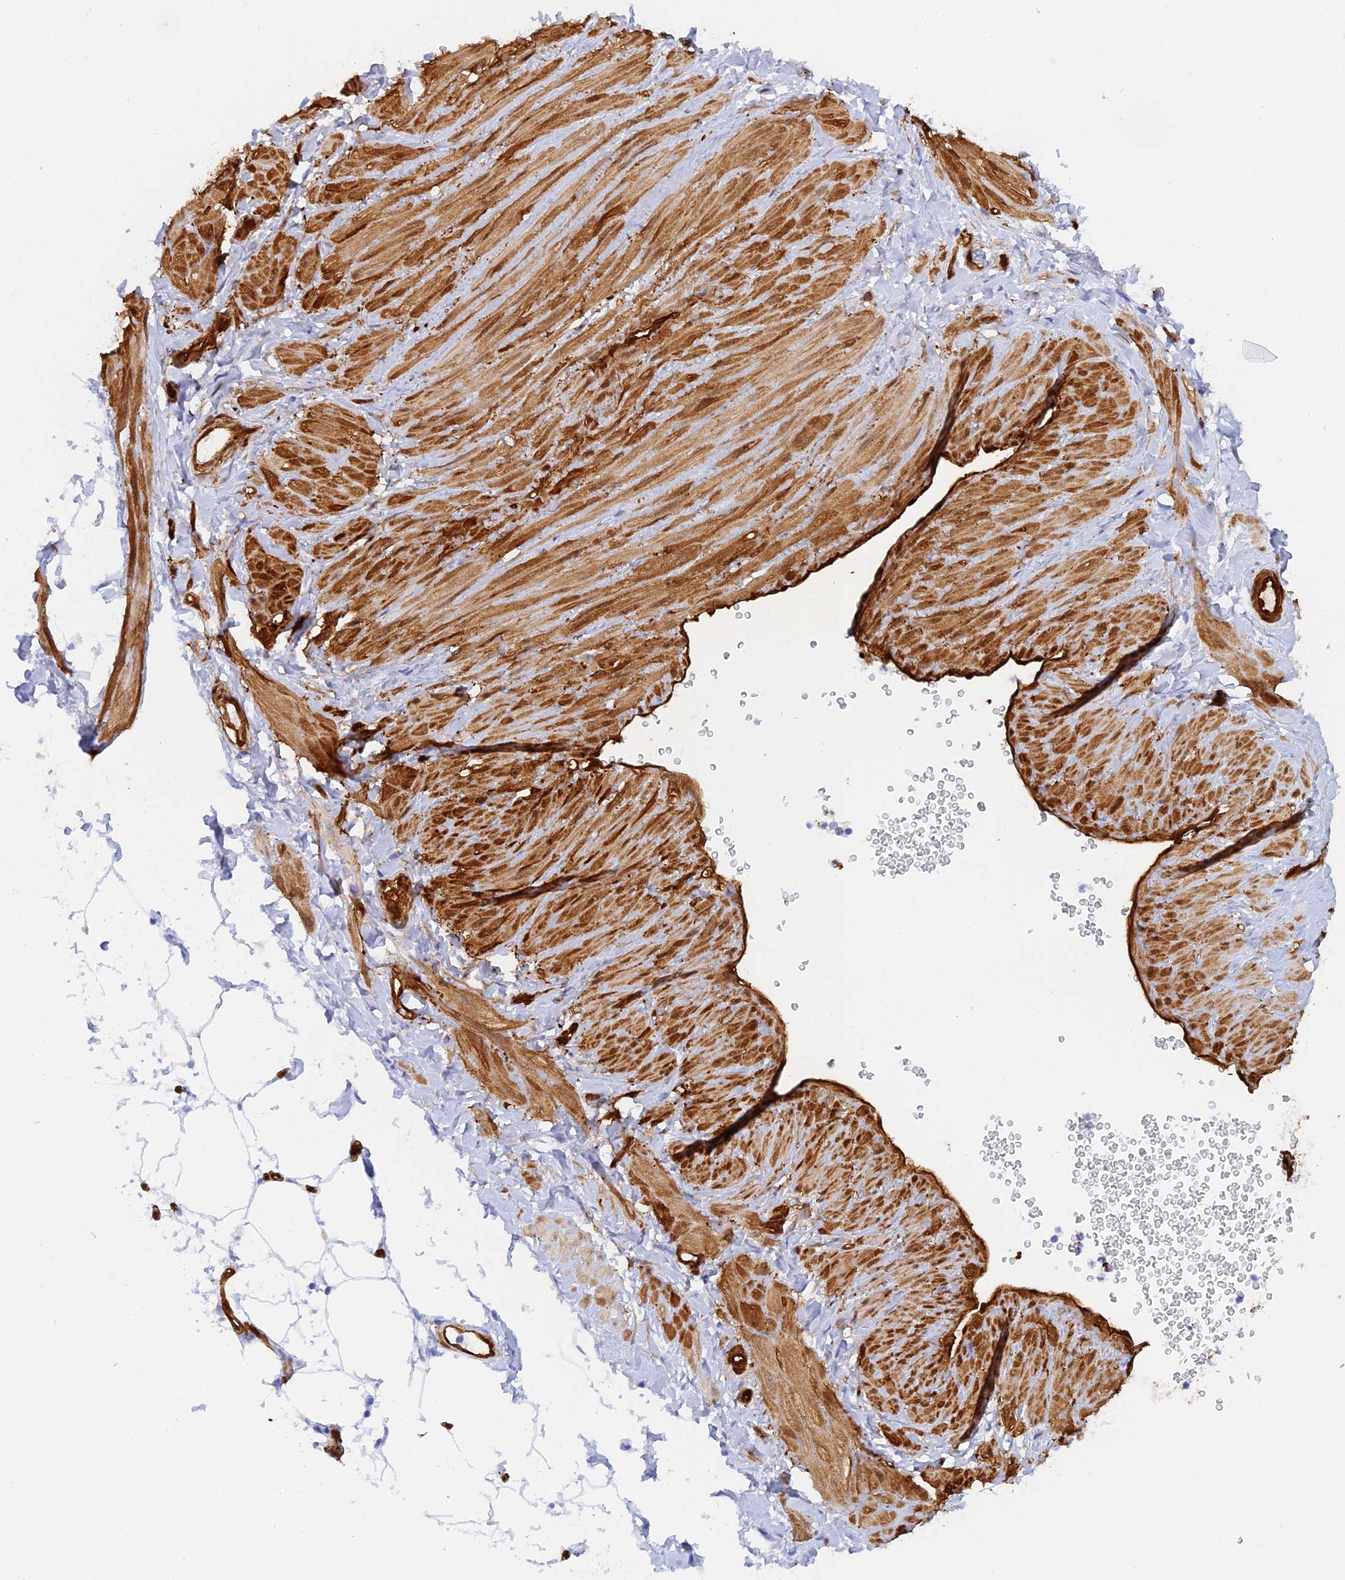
{"staining": {"intensity": "negative", "quantity": "none", "location": "none"}, "tissue": "adipose tissue", "cell_type": "Adipocytes", "image_type": "normal", "snomed": [{"axis": "morphology", "description": "Normal tissue, NOS"}, {"axis": "topography", "description": "Soft tissue"}, {"axis": "topography", "description": "Adipose tissue"}, {"axis": "topography", "description": "Vascular tissue"}, {"axis": "topography", "description": "Peripheral nerve tissue"}], "caption": "IHC of unremarkable human adipose tissue displays no expression in adipocytes.", "gene": "CRIP2", "patient": {"sex": "male", "age": 74}}